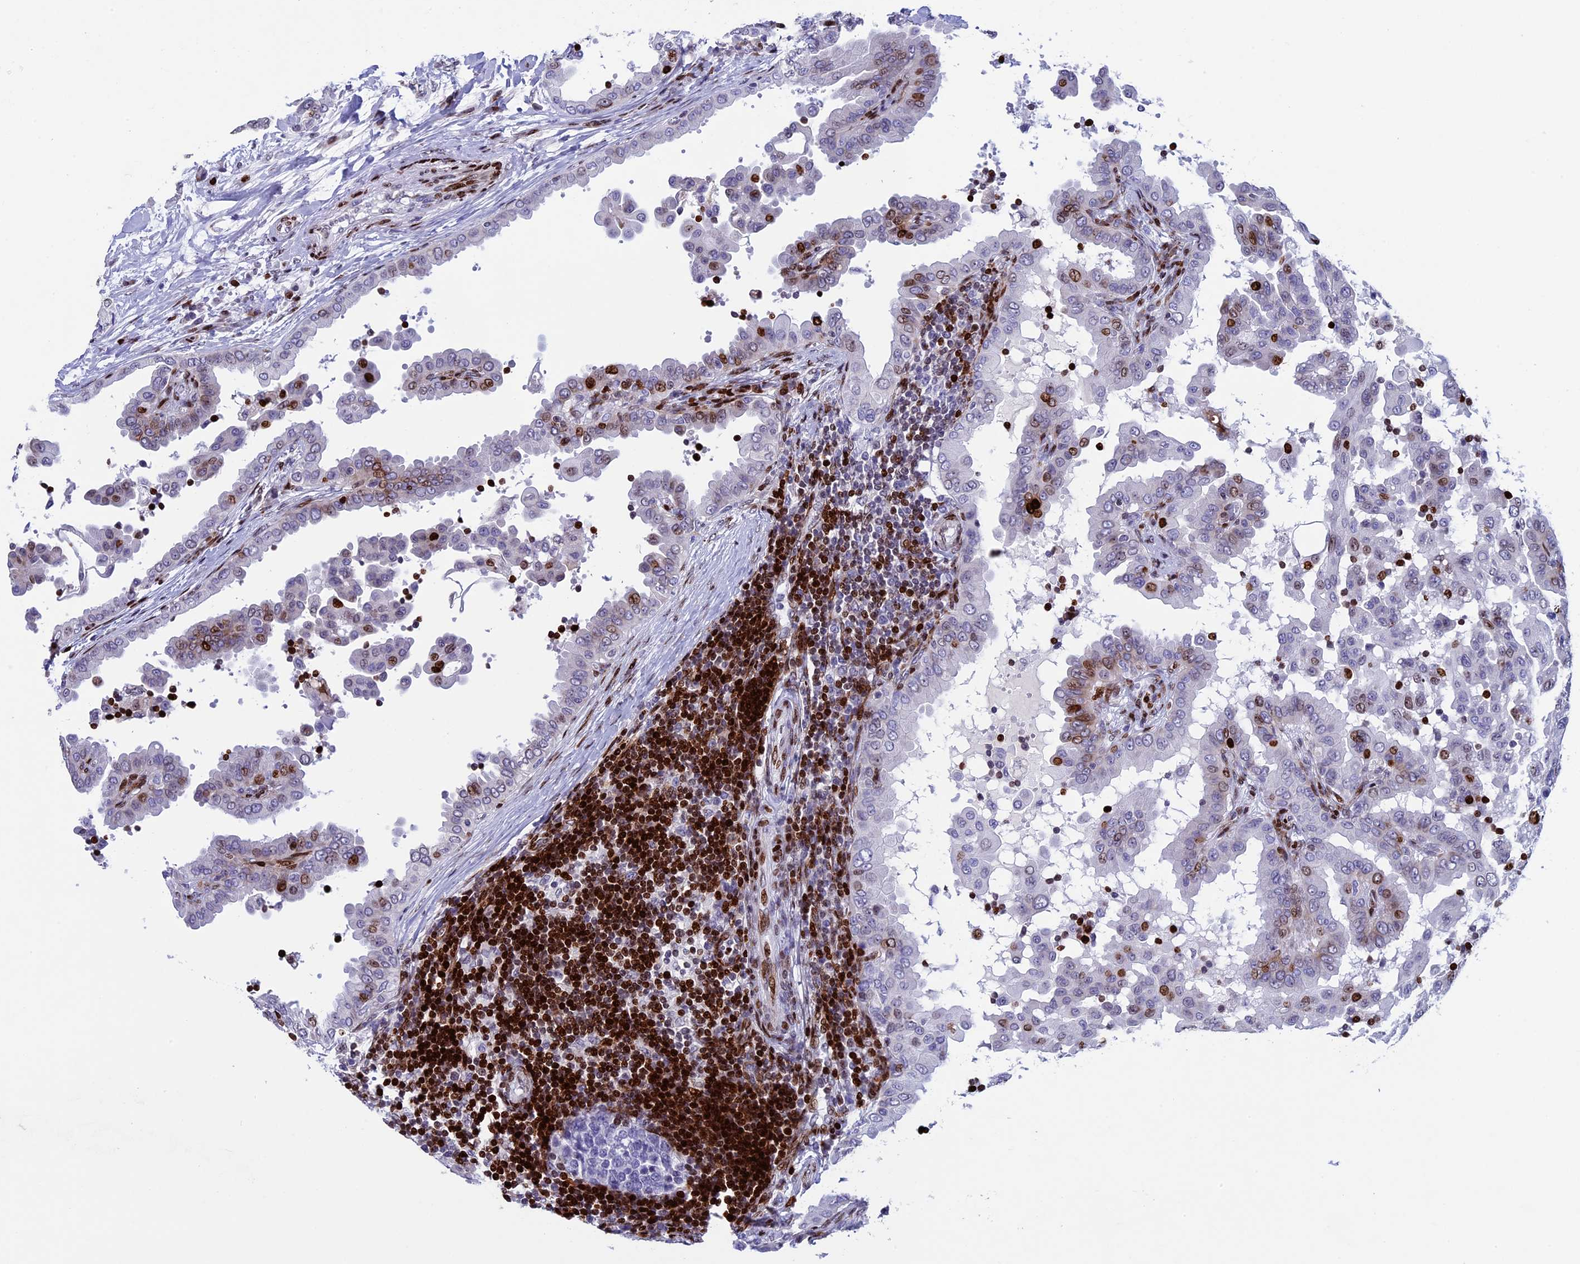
{"staining": {"intensity": "strong", "quantity": "<25%", "location": "nuclear"}, "tissue": "thyroid cancer", "cell_type": "Tumor cells", "image_type": "cancer", "snomed": [{"axis": "morphology", "description": "Papillary adenocarcinoma, NOS"}, {"axis": "topography", "description": "Thyroid gland"}], "caption": "Strong nuclear expression for a protein is appreciated in approximately <25% of tumor cells of thyroid cancer (papillary adenocarcinoma) using immunohistochemistry (IHC).", "gene": "BTBD3", "patient": {"sex": "male", "age": 33}}